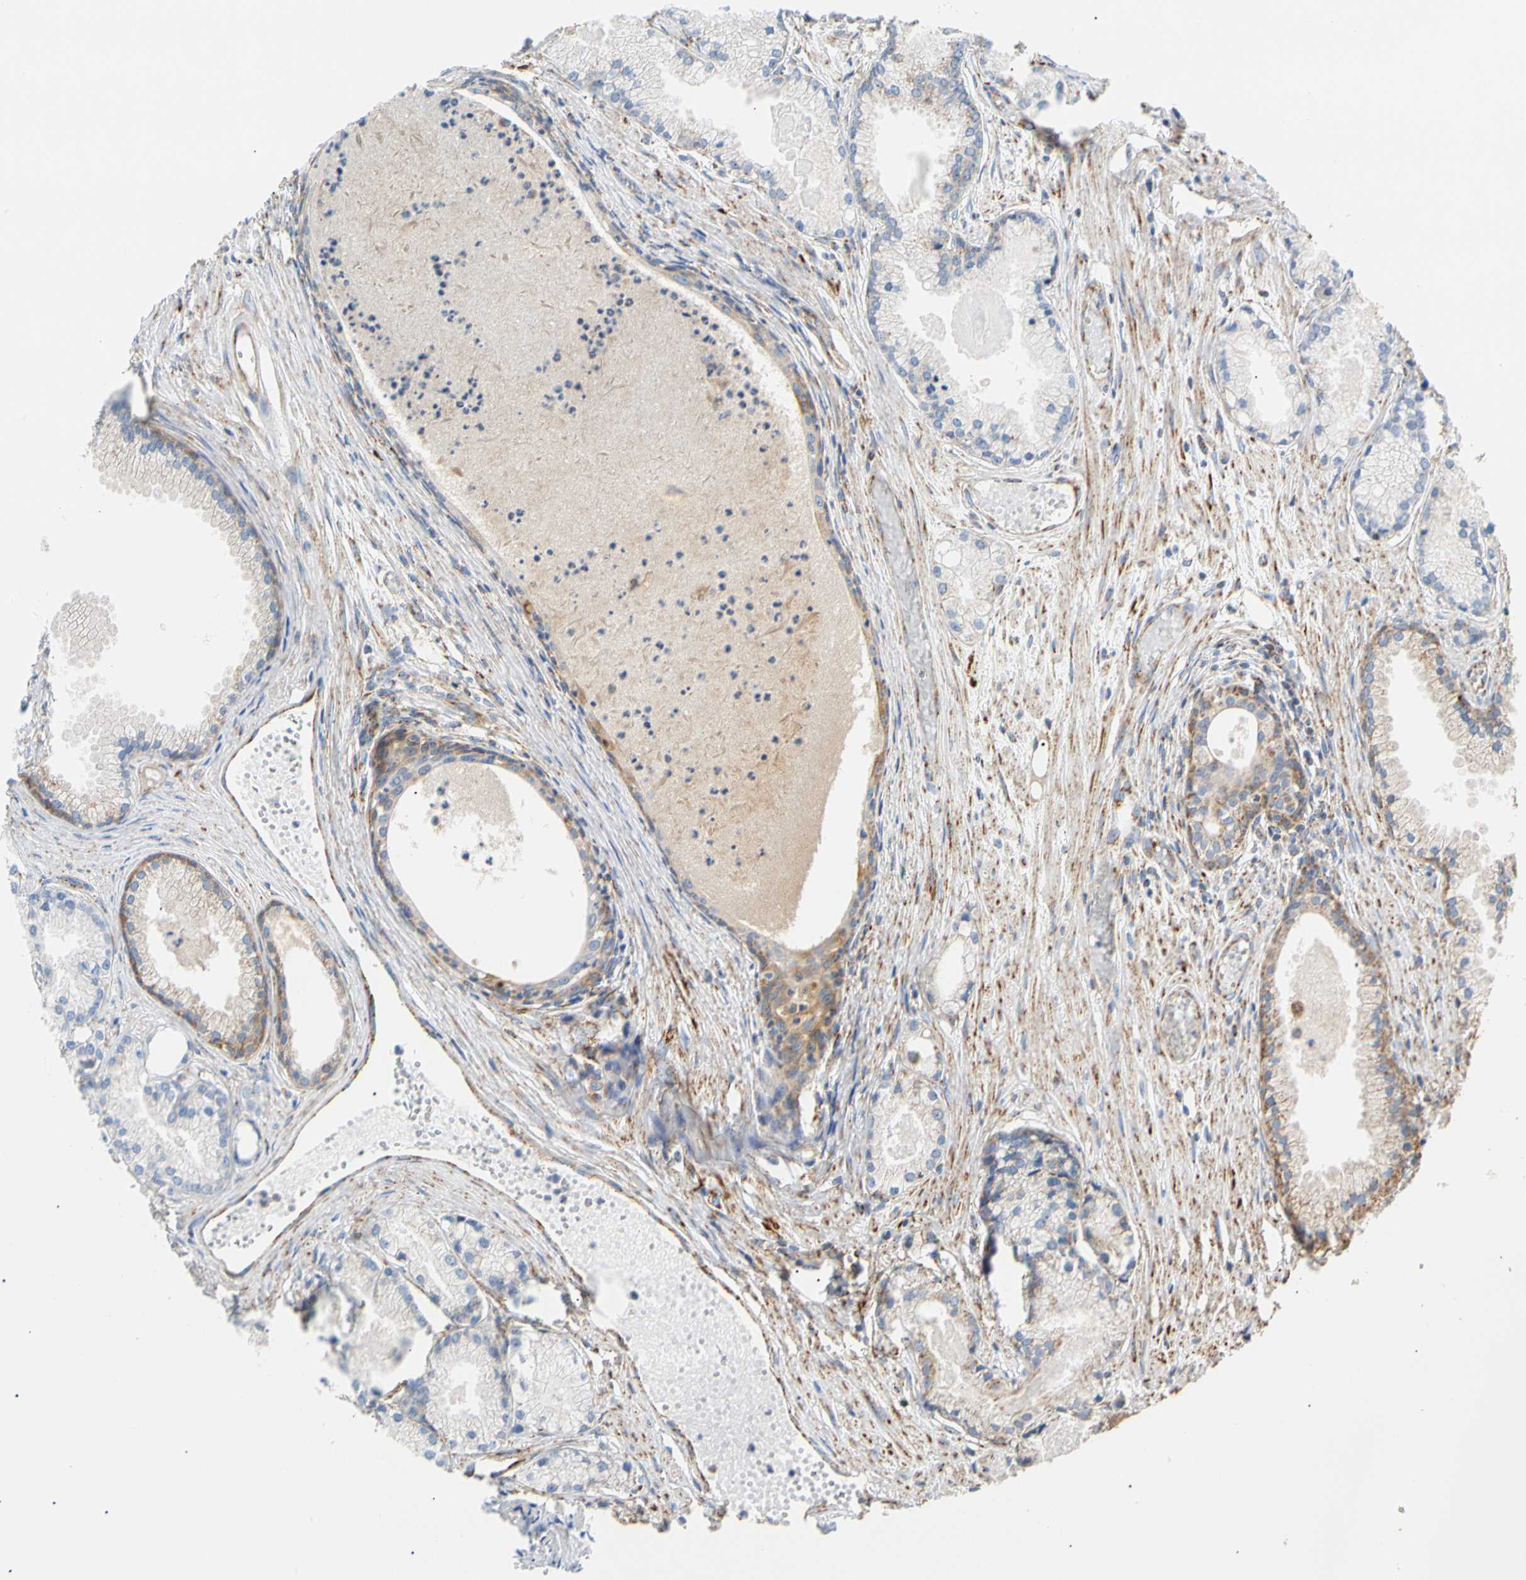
{"staining": {"intensity": "negative", "quantity": "none", "location": "none"}, "tissue": "prostate cancer", "cell_type": "Tumor cells", "image_type": "cancer", "snomed": [{"axis": "morphology", "description": "Adenocarcinoma, Low grade"}, {"axis": "topography", "description": "Prostate"}], "caption": "DAB (3,3'-diaminobenzidine) immunohistochemical staining of human prostate low-grade adenocarcinoma reveals no significant staining in tumor cells. (Brightfield microscopy of DAB (3,3'-diaminobenzidine) immunohistochemistry at high magnification).", "gene": "ACAT1", "patient": {"sex": "male", "age": 72}}